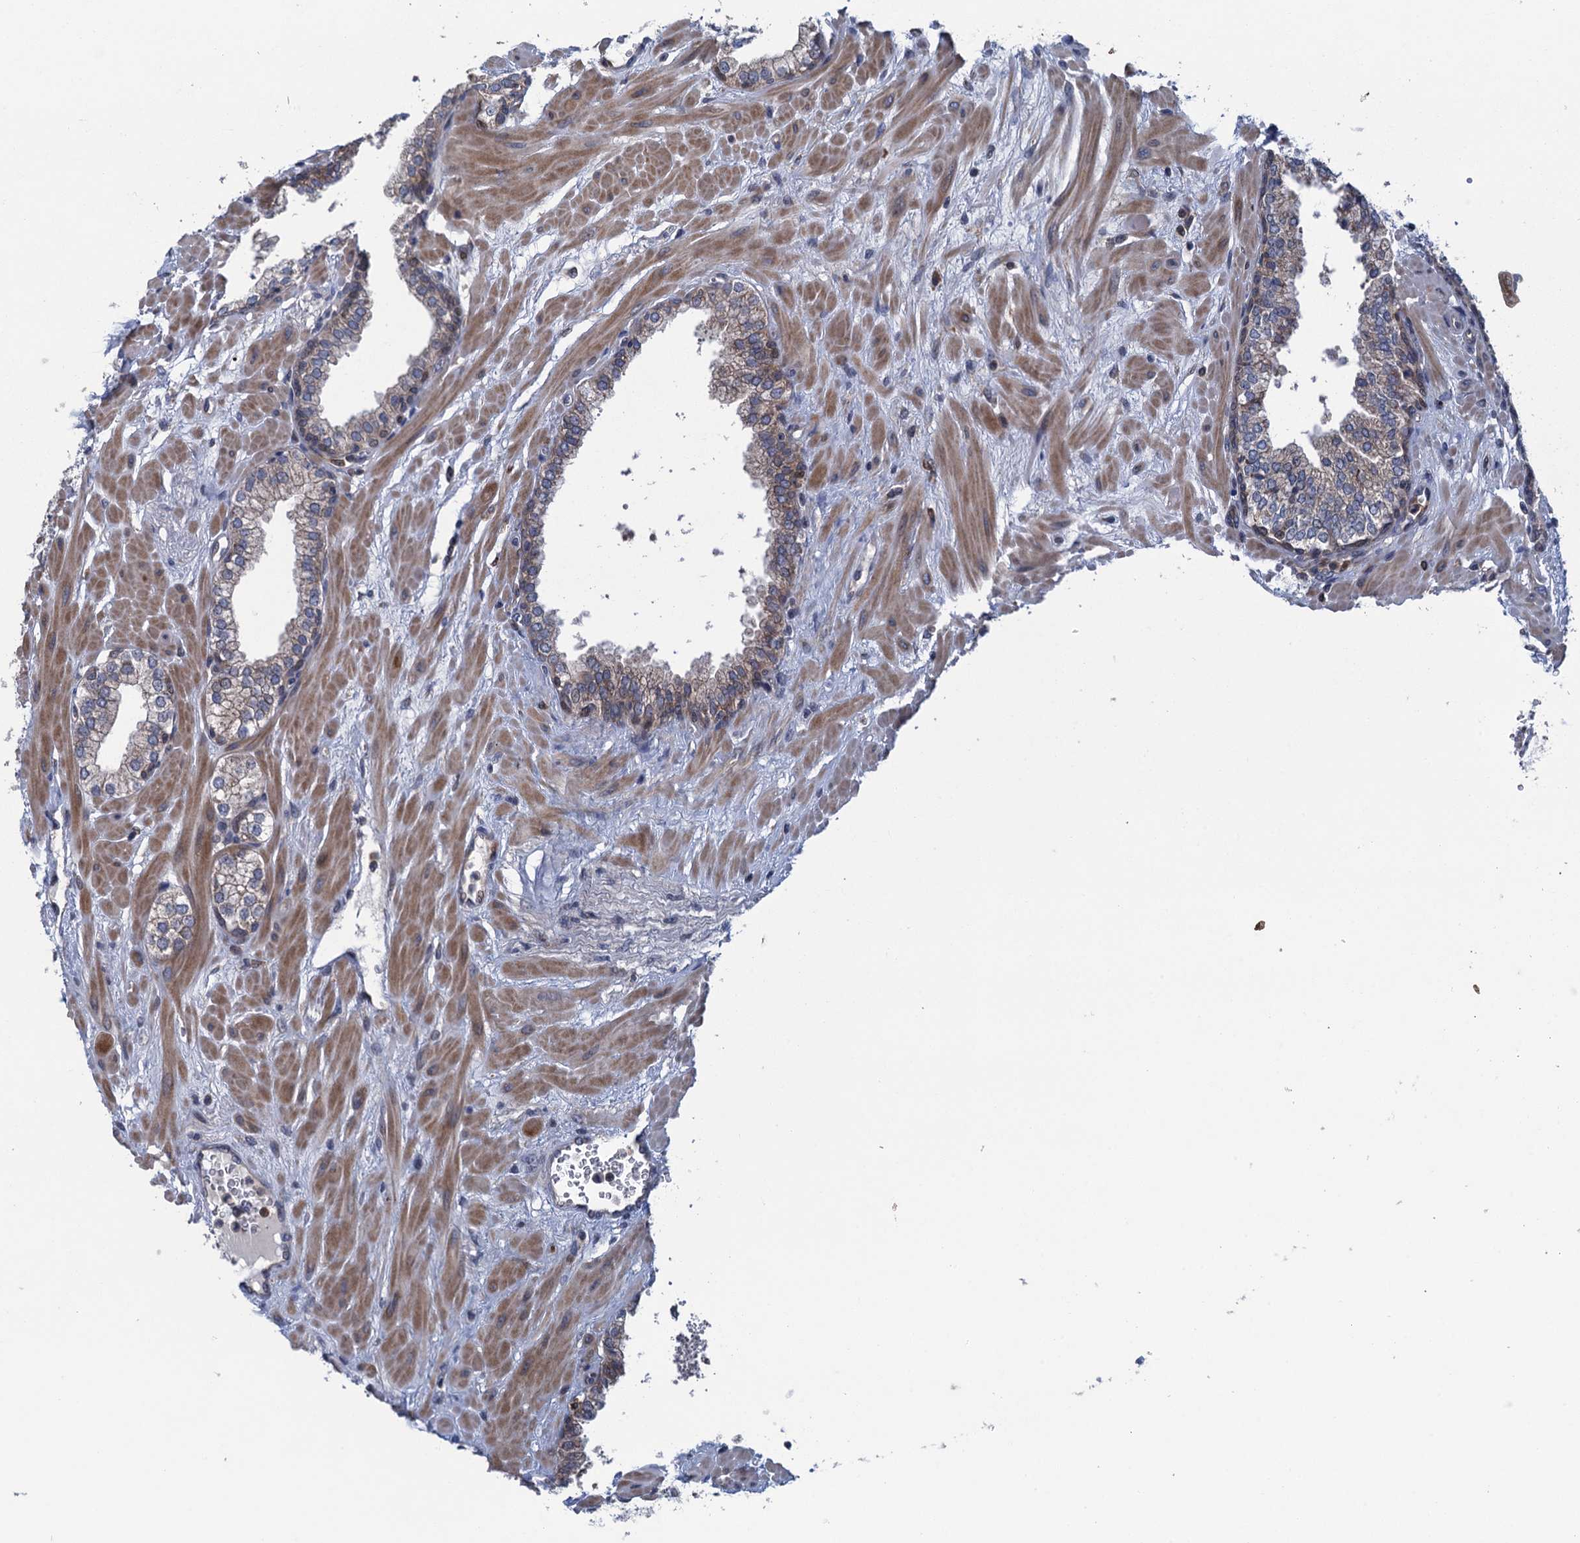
{"staining": {"intensity": "weak", "quantity": "25%-75%", "location": "cytoplasmic/membranous"}, "tissue": "prostate", "cell_type": "Glandular cells", "image_type": "normal", "snomed": [{"axis": "morphology", "description": "Normal tissue, NOS"}, {"axis": "topography", "description": "Prostate"}], "caption": "Glandular cells reveal weak cytoplasmic/membranous expression in approximately 25%-75% of cells in benign prostate. The staining was performed using DAB, with brown indicating positive protein expression. Nuclei are stained blue with hematoxylin.", "gene": "CNTN5", "patient": {"sex": "male", "age": 60}}